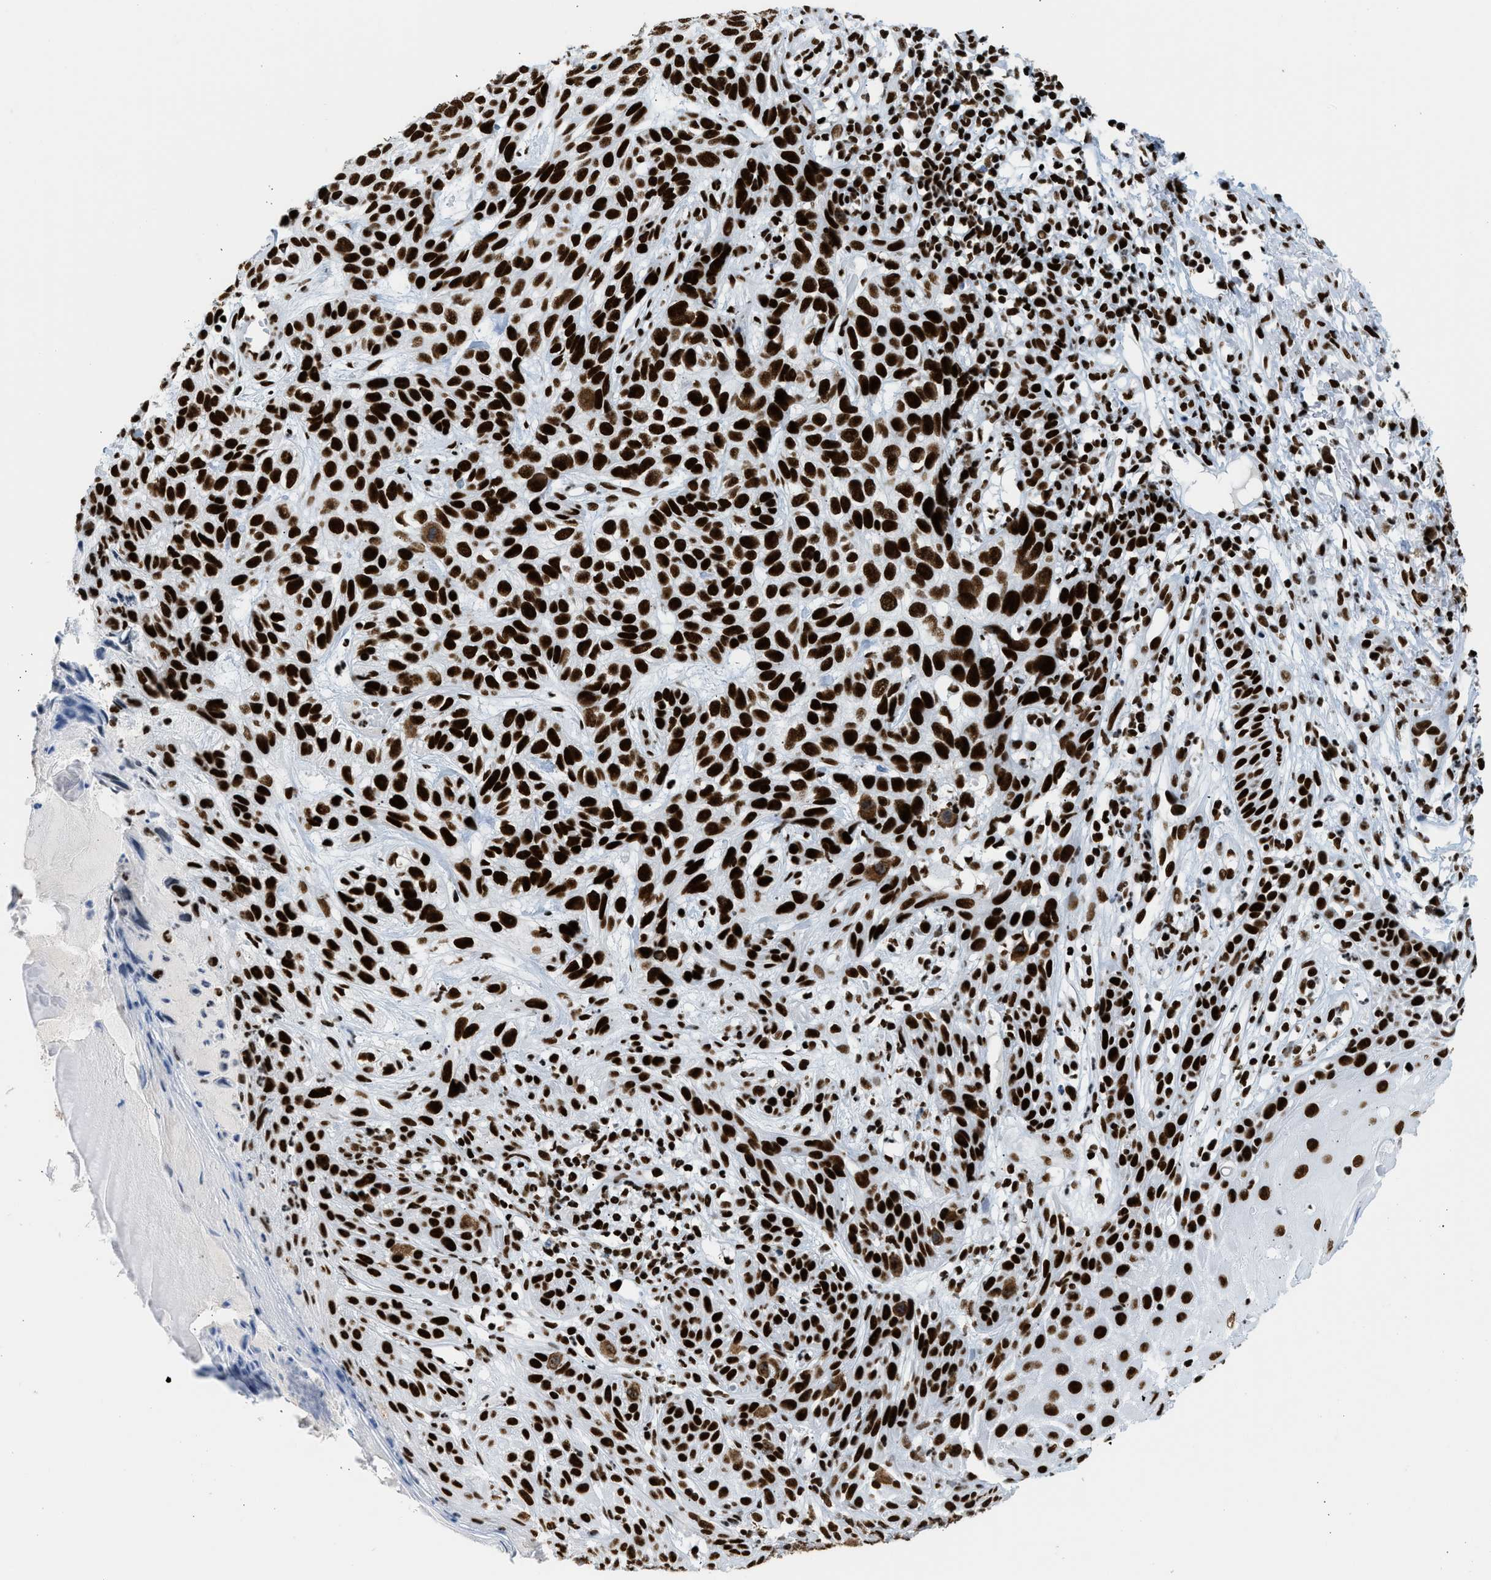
{"staining": {"intensity": "strong", "quantity": ">75%", "location": "nuclear"}, "tissue": "skin cancer", "cell_type": "Tumor cells", "image_type": "cancer", "snomed": [{"axis": "morphology", "description": "Normal tissue, NOS"}, {"axis": "morphology", "description": "Basal cell carcinoma"}, {"axis": "topography", "description": "Skin"}], "caption": "The micrograph shows a brown stain indicating the presence of a protein in the nuclear of tumor cells in skin cancer.", "gene": "PIF1", "patient": {"sex": "male", "age": 79}}